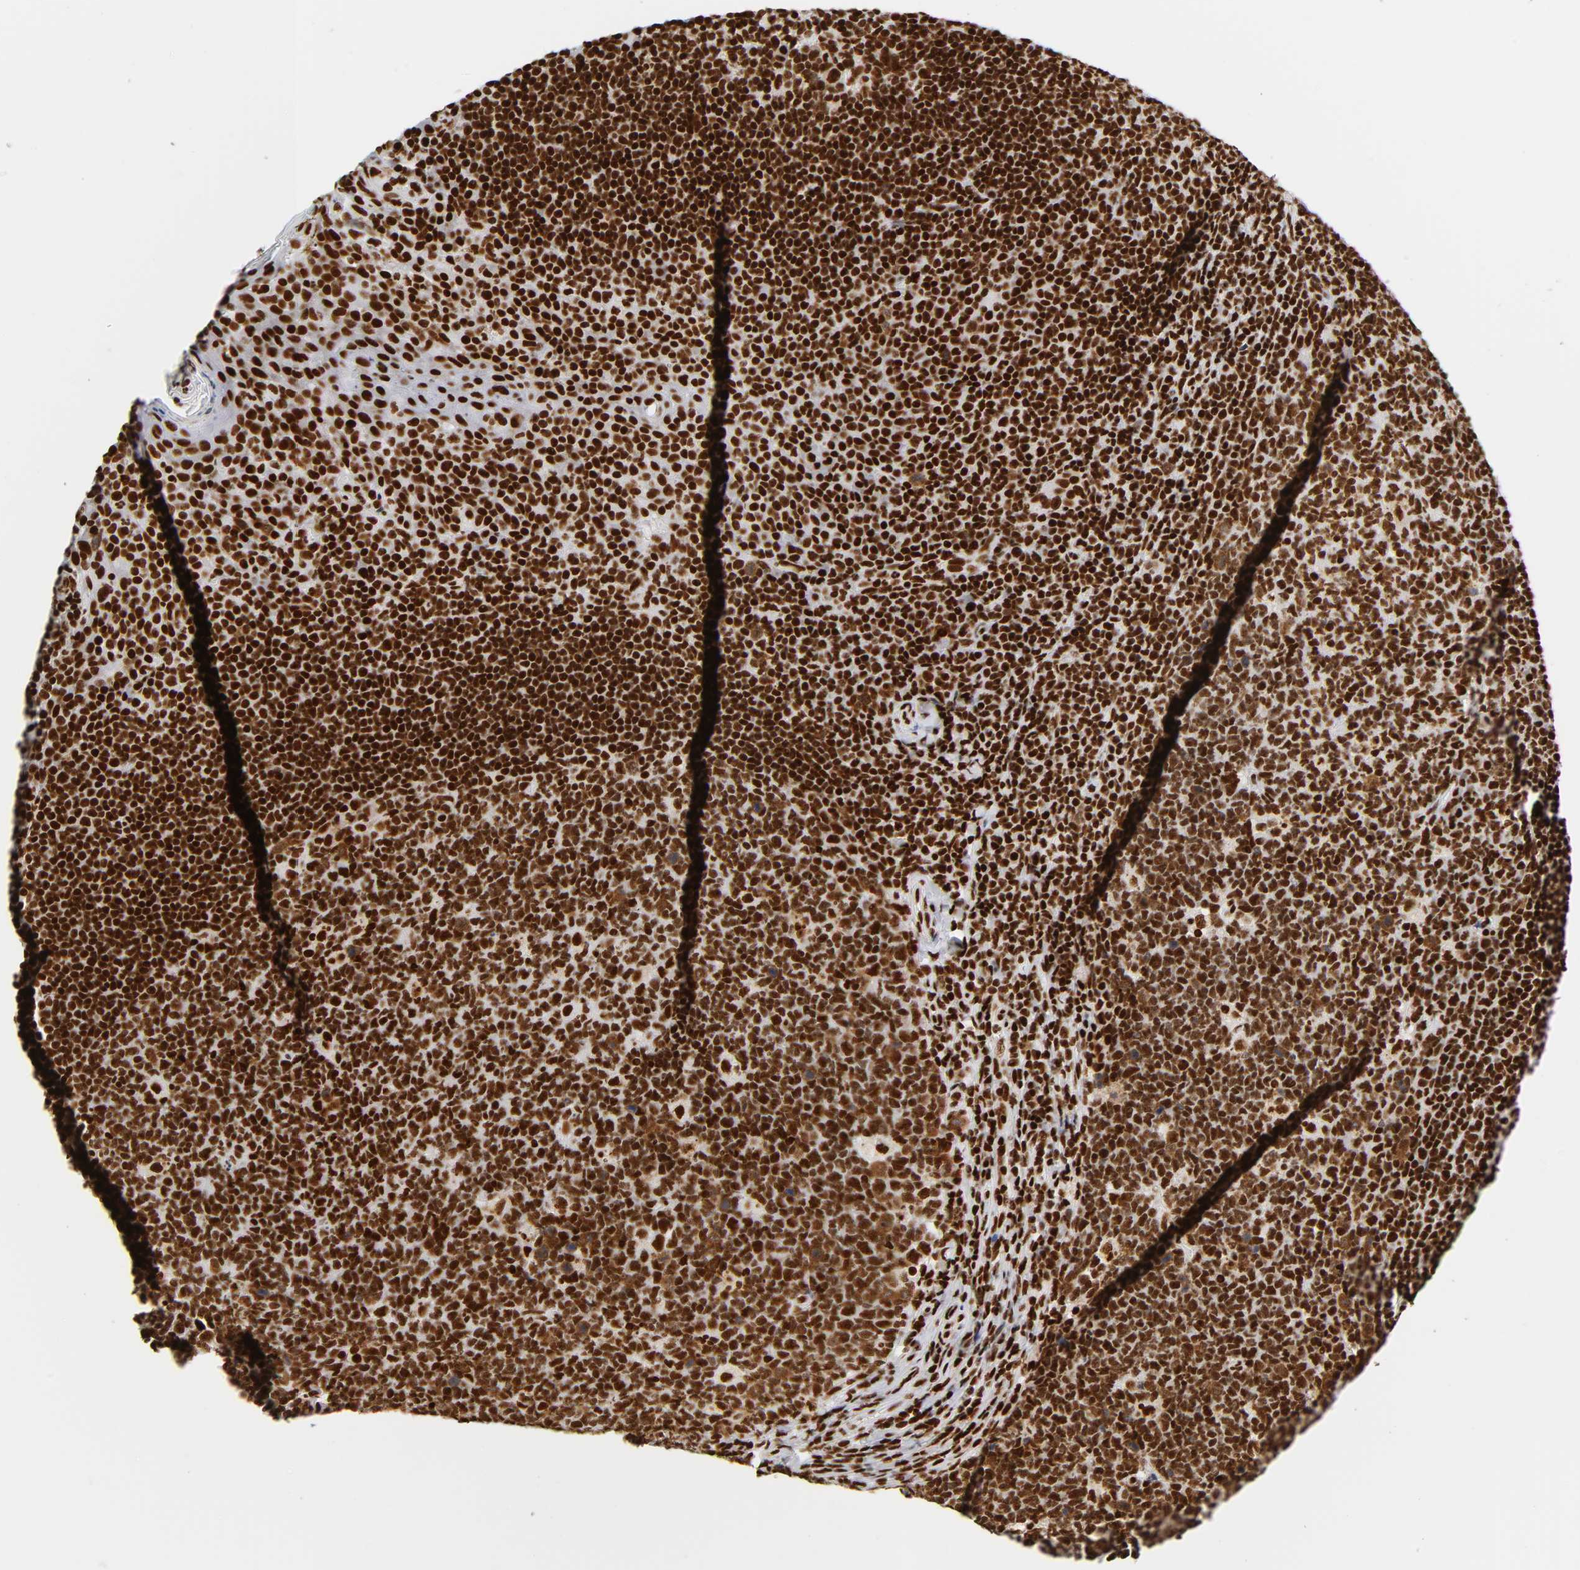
{"staining": {"intensity": "strong", "quantity": ">75%", "location": "nuclear"}, "tissue": "tonsil", "cell_type": "Germinal center cells", "image_type": "normal", "snomed": [{"axis": "morphology", "description": "Normal tissue, NOS"}, {"axis": "topography", "description": "Tonsil"}], "caption": "Unremarkable tonsil displays strong nuclear staining in about >75% of germinal center cells (brown staining indicates protein expression, while blue staining denotes nuclei)..", "gene": "XRCC6", "patient": {"sex": "male", "age": 17}}